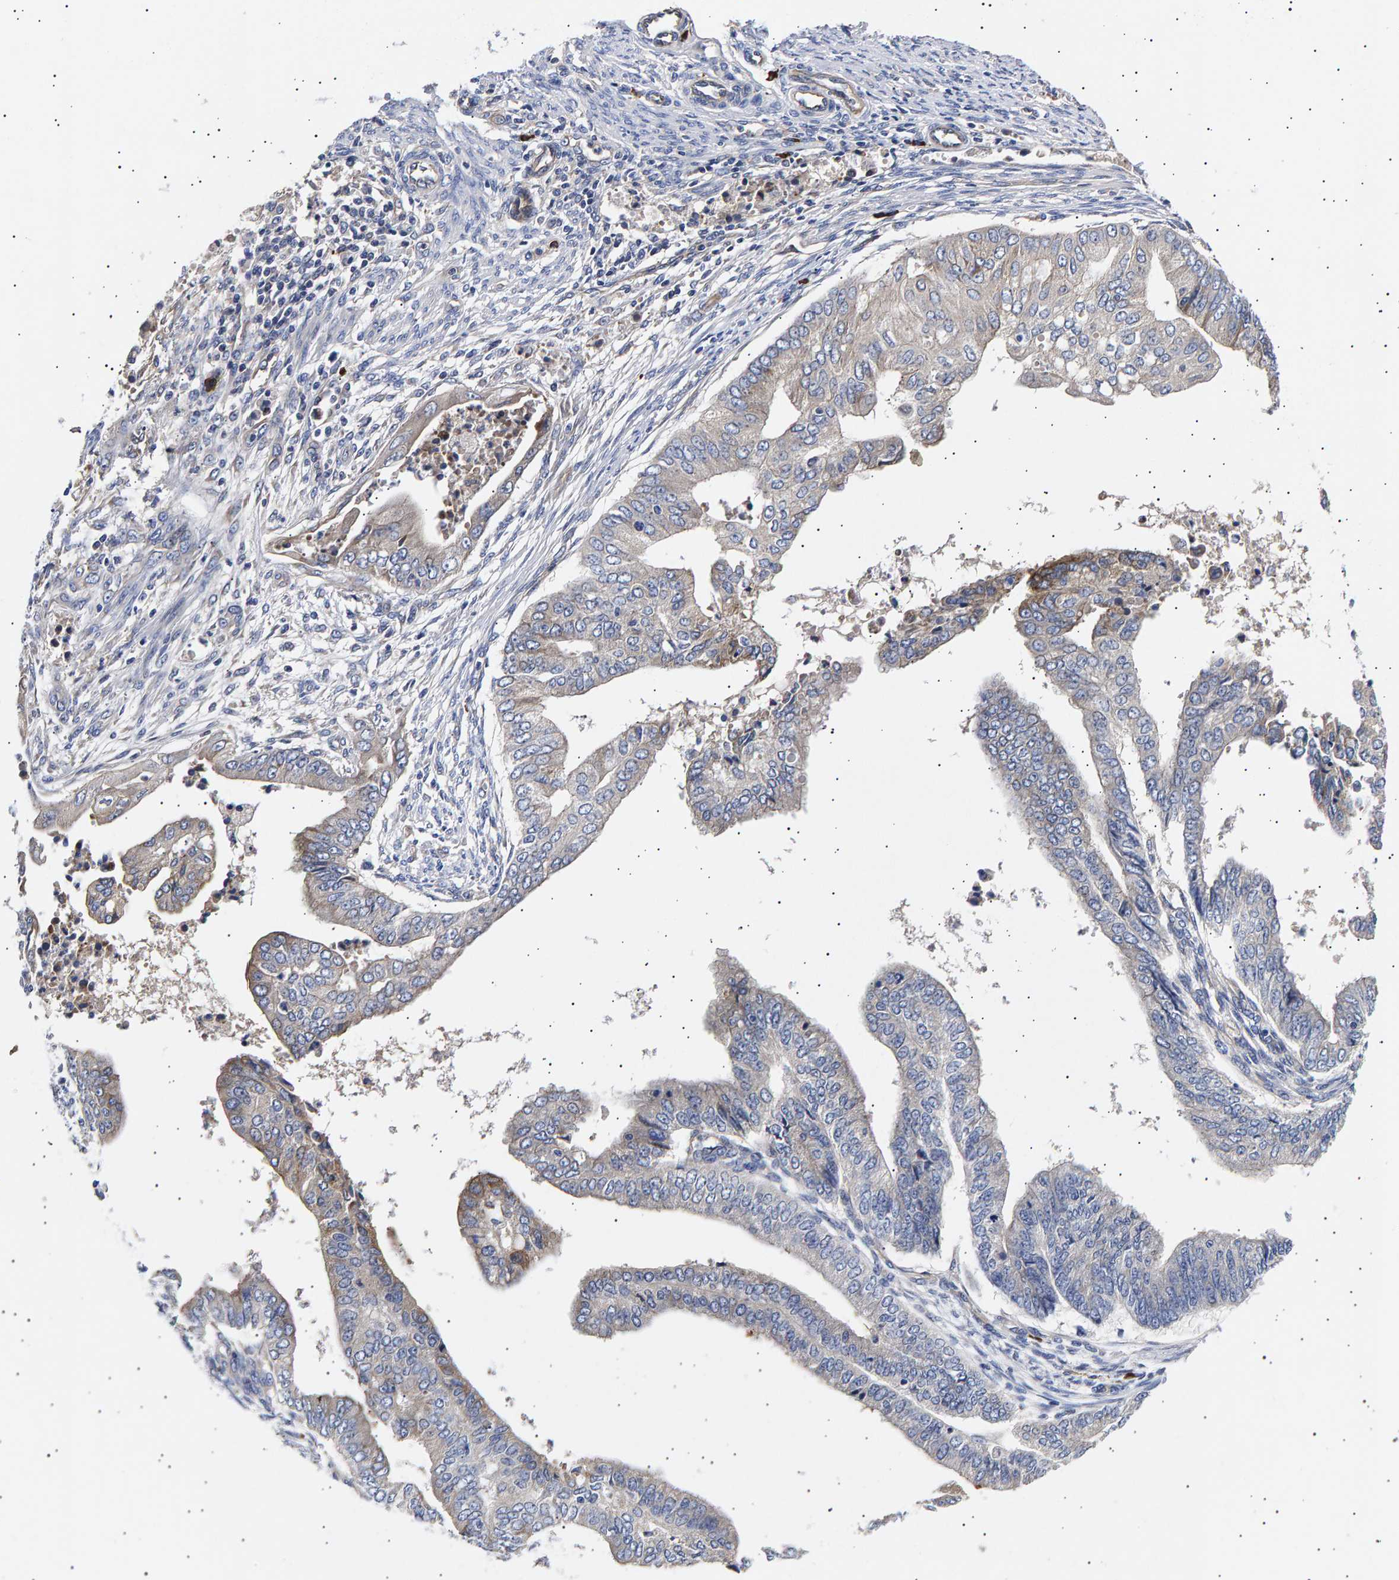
{"staining": {"intensity": "moderate", "quantity": "25%-75%", "location": "cytoplasmic/membranous"}, "tissue": "endometrial cancer", "cell_type": "Tumor cells", "image_type": "cancer", "snomed": [{"axis": "morphology", "description": "Polyp, NOS"}, {"axis": "morphology", "description": "Adenocarcinoma, NOS"}, {"axis": "morphology", "description": "Adenoma, NOS"}, {"axis": "topography", "description": "Endometrium"}], "caption": "Moderate cytoplasmic/membranous positivity for a protein is present in about 25%-75% of tumor cells of polyp (endometrial) using immunohistochemistry (IHC).", "gene": "ANKRD40", "patient": {"sex": "female", "age": 79}}